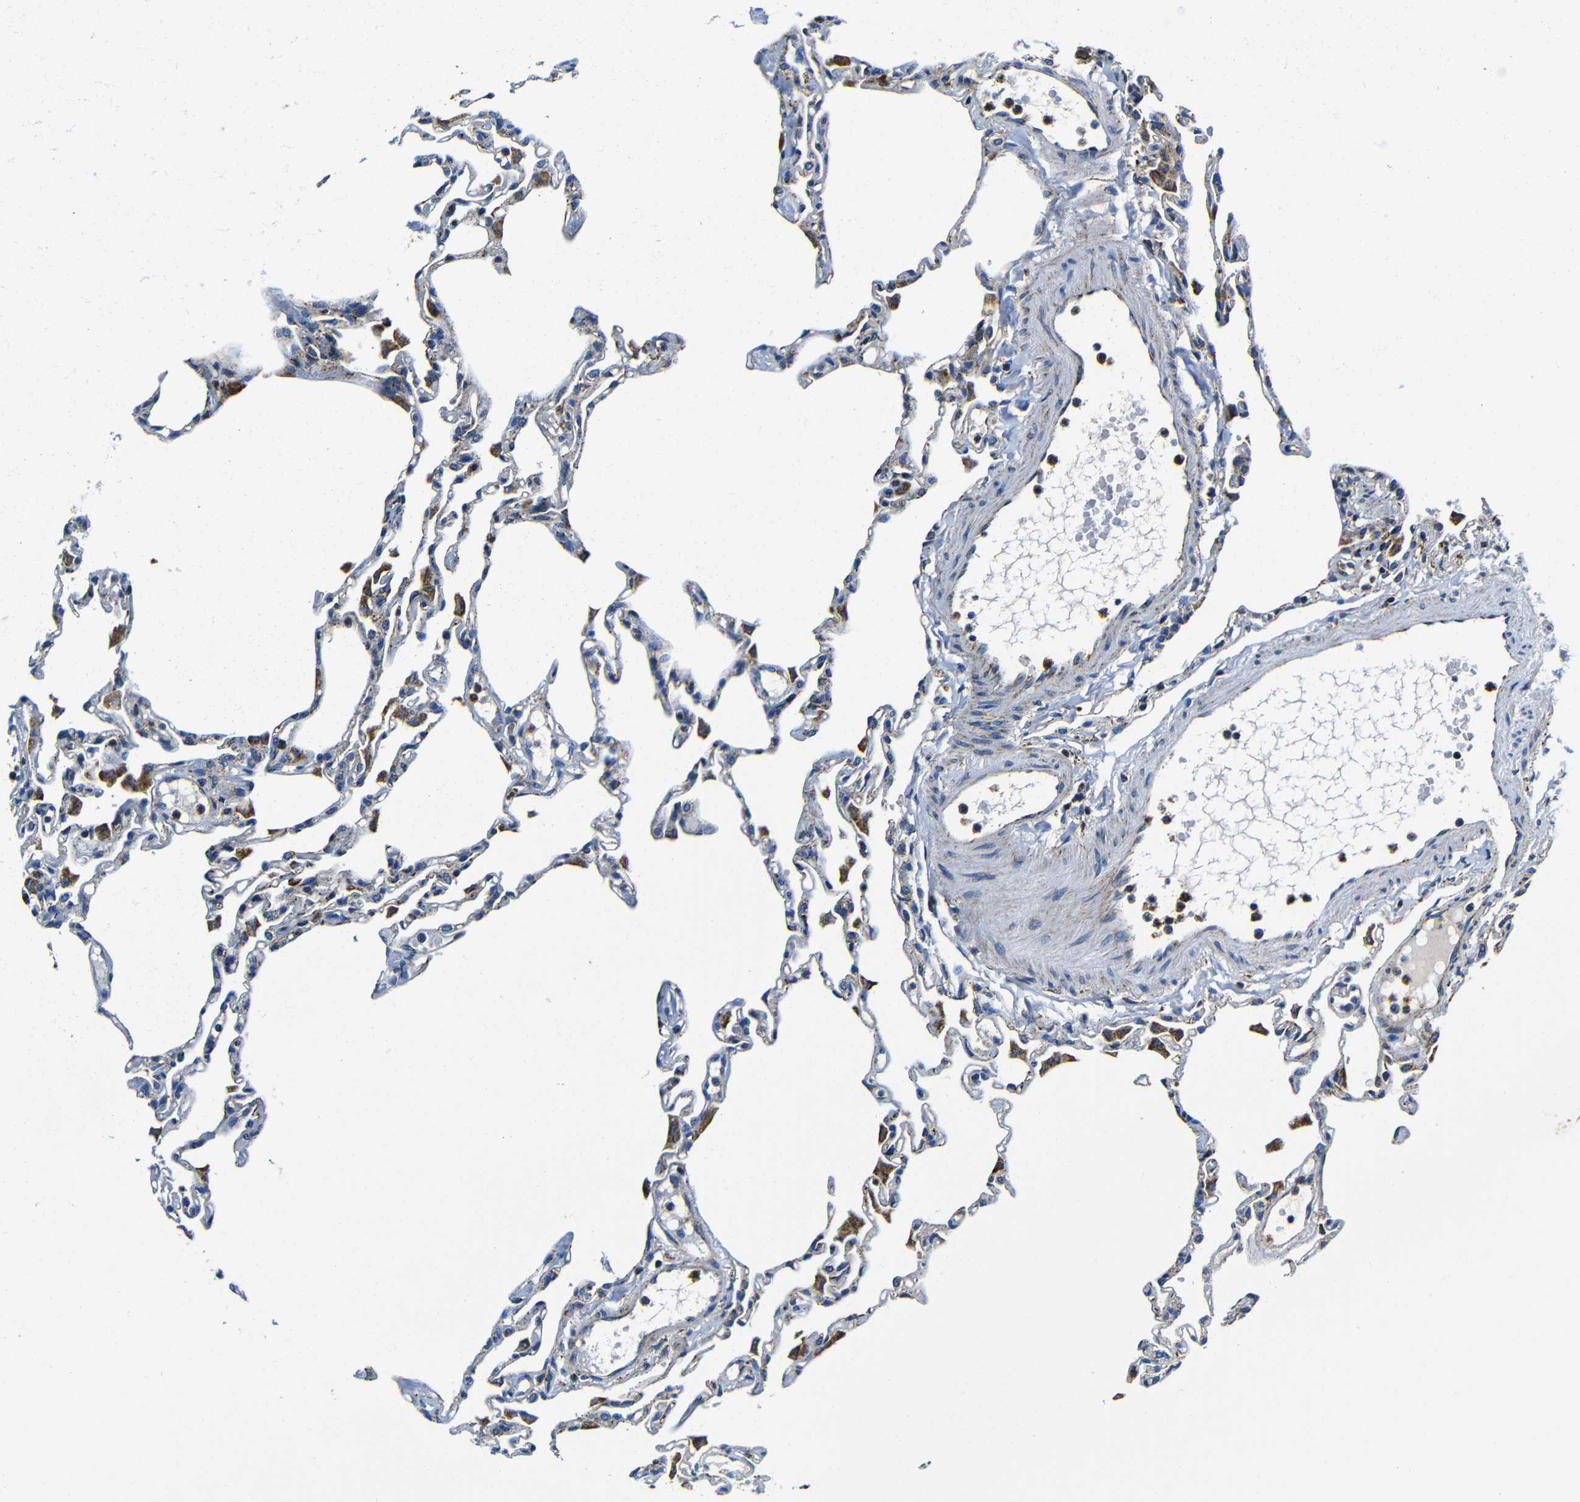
{"staining": {"intensity": "moderate", "quantity": "<25%", "location": "cytoplasmic/membranous"}, "tissue": "lung", "cell_type": "Alveolar cells", "image_type": "normal", "snomed": [{"axis": "morphology", "description": "Normal tissue, NOS"}, {"axis": "topography", "description": "Lung"}], "caption": "Brown immunohistochemical staining in normal human lung reveals moderate cytoplasmic/membranous positivity in about <25% of alveolar cells. (IHC, brightfield microscopy, high magnification).", "gene": "GALNT18", "patient": {"sex": "female", "age": 49}}